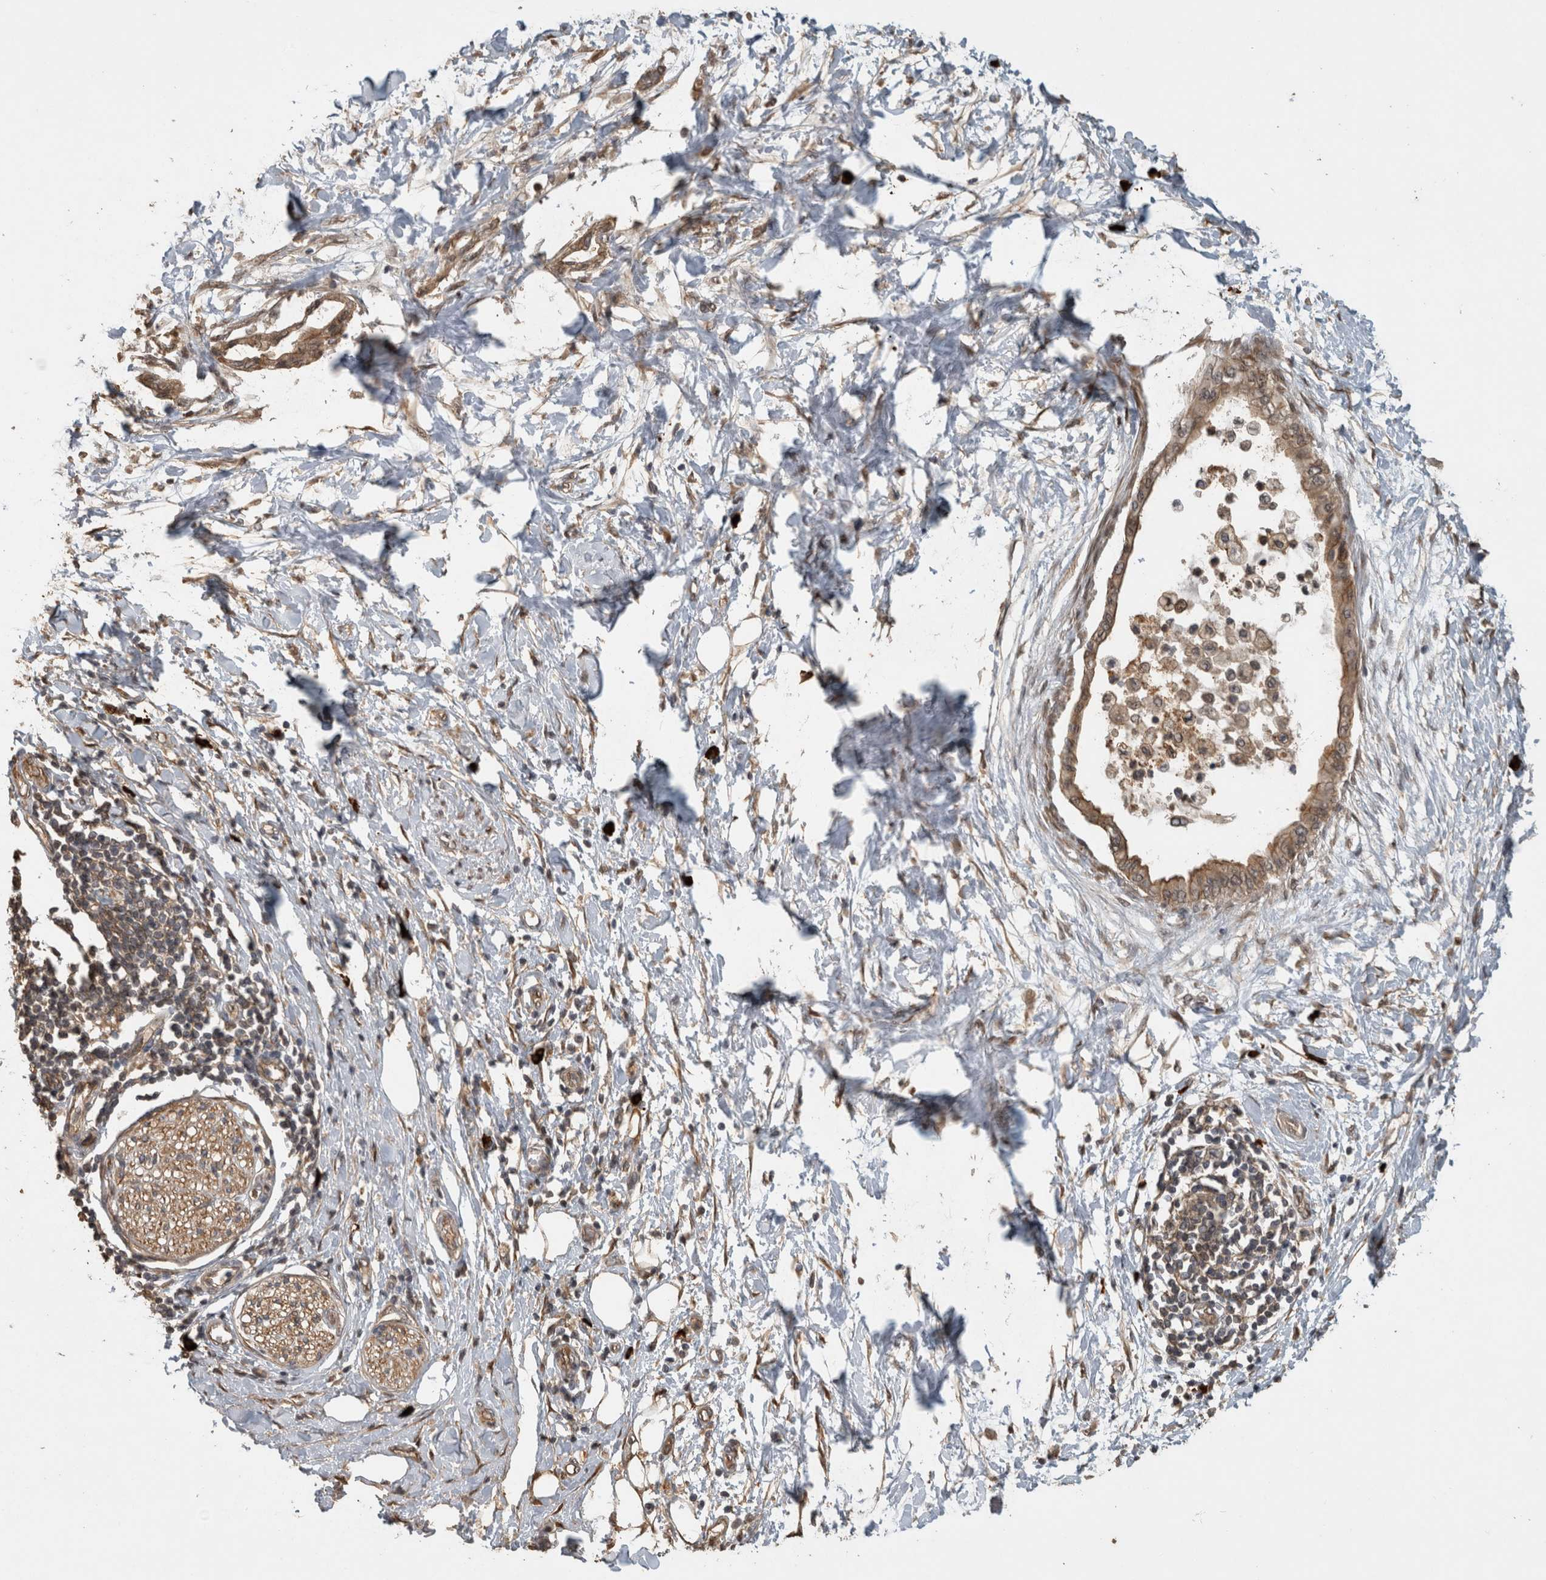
{"staining": {"intensity": "weak", "quantity": ">75%", "location": "cytoplasmic/membranous"}, "tissue": "pancreatic cancer", "cell_type": "Tumor cells", "image_type": "cancer", "snomed": [{"axis": "morphology", "description": "Normal tissue, NOS"}, {"axis": "morphology", "description": "Adenocarcinoma, NOS"}, {"axis": "topography", "description": "Pancreas"}, {"axis": "topography", "description": "Duodenum"}], "caption": "Pancreatic adenocarcinoma stained with a protein marker demonstrates weak staining in tumor cells.", "gene": "RHPN1", "patient": {"sex": "female", "age": 60}}